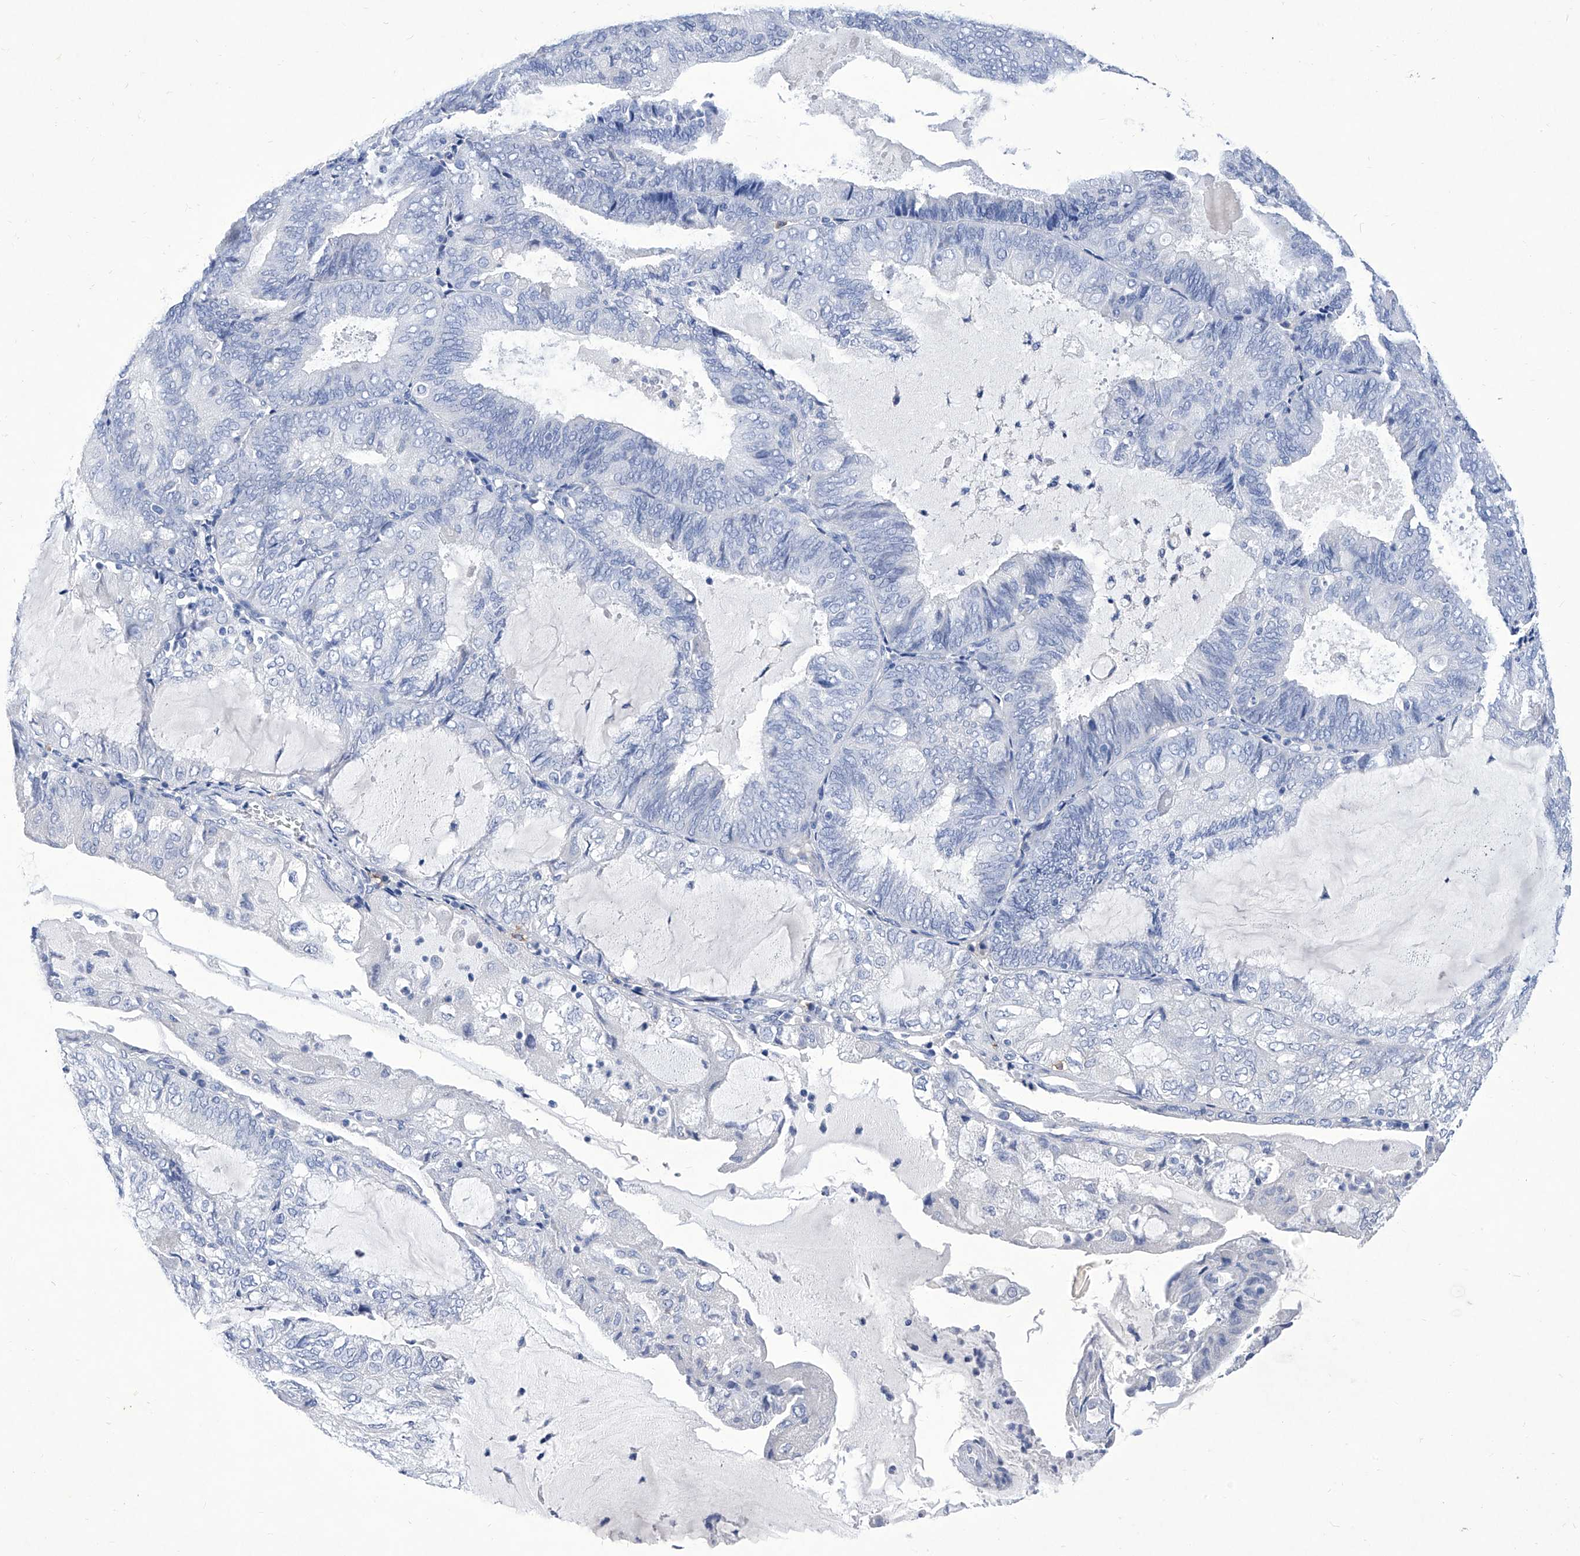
{"staining": {"intensity": "negative", "quantity": "none", "location": "none"}, "tissue": "endometrial cancer", "cell_type": "Tumor cells", "image_type": "cancer", "snomed": [{"axis": "morphology", "description": "Adenocarcinoma, NOS"}, {"axis": "topography", "description": "Endometrium"}], "caption": "The IHC histopathology image has no significant expression in tumor cells of endometrial adenocarcinoma tissue.", "gene": "IFNL2", "patient": {"sex": "female", "age": 81}}